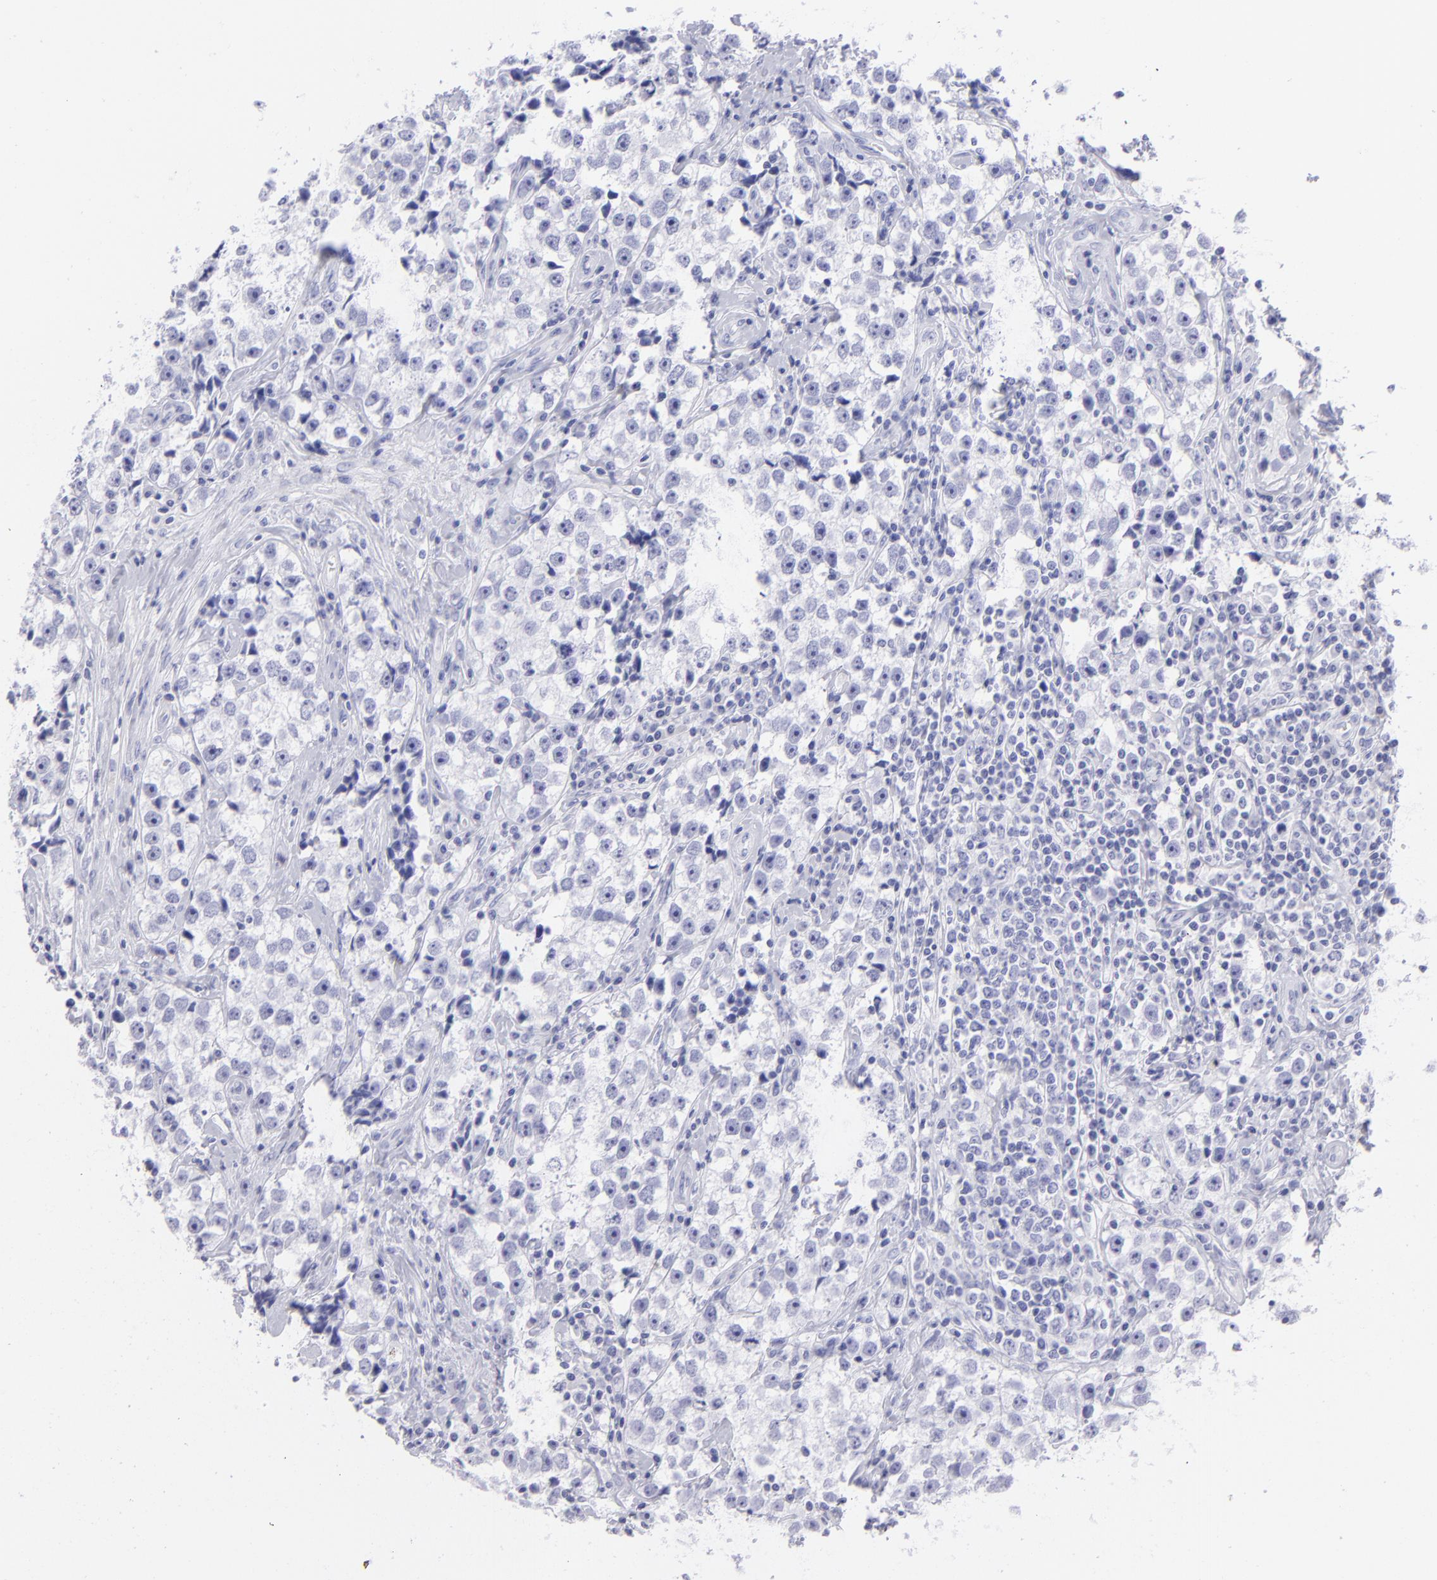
{"staining": {"intensity": "negative", "quantity": "none", "location": "none"}, "tissue": "testis cancer", "cell_type": "Tumor cells", "image_type": "cancer", "snomed": [{"axis": "morphology", "description": "Seminoma, NOS"}, {"axis": "topography", "description": "Testis"}], "caption": "This photomicrograph is of testis cancer (seminoma) stained with IHC to label a protein in brown with the nuclei are counter-stained blue. There is no positivity in tumor cells. Brightfield microscopy of IHC stained with DAB (brown) and hematoxylin (blue), captured at high magnification.", "gene": "SLC1A2", "patient": {"sex": "male", "age": 32}}